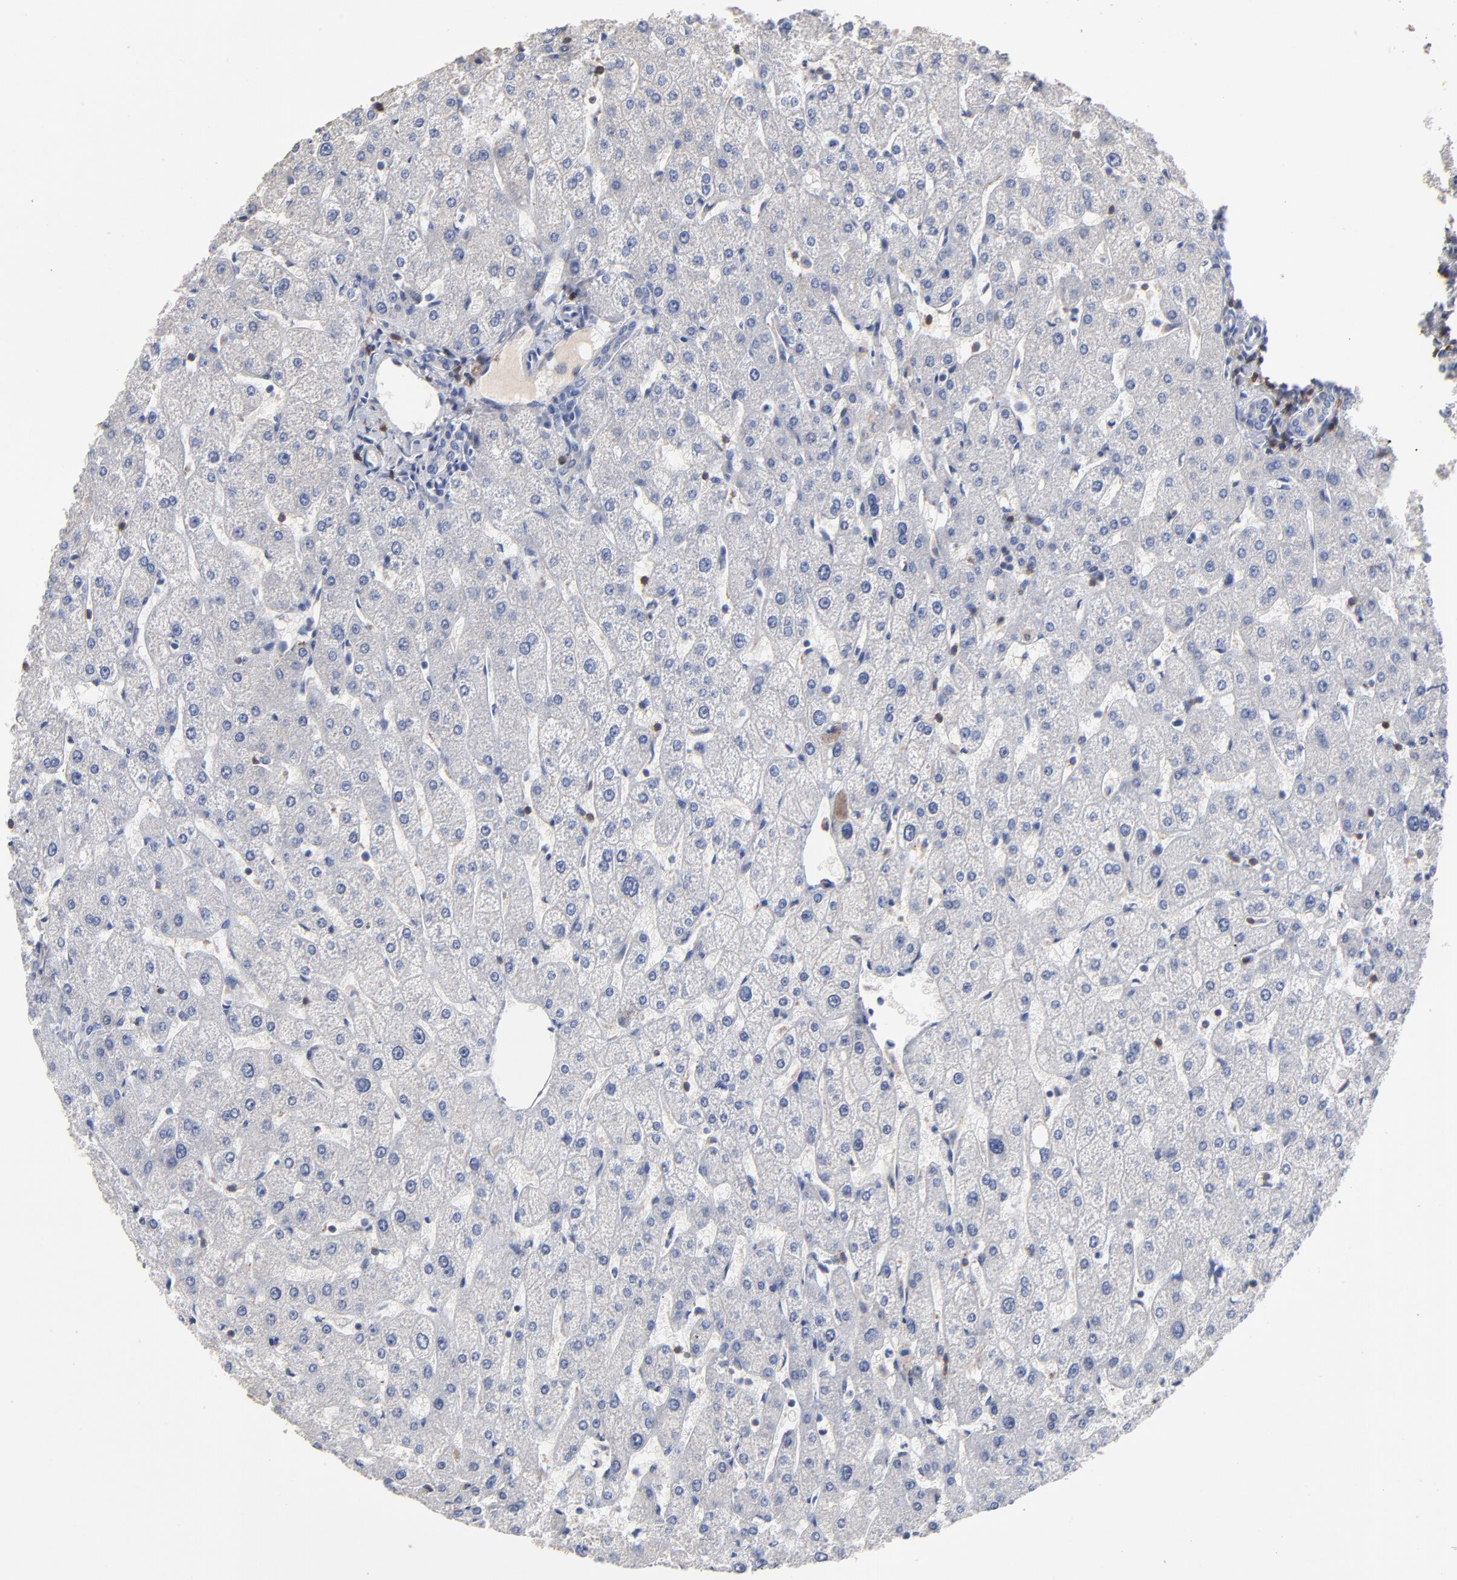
{"staining": {"intensity": "negative", "quantity": "none", "location": "none"}, "tissue": "liver", "cell_type": "Cholangiocytes", "image_type": "normal", "snomed": [{"axis": "morphology", "description": "Normal tissue, NOS"}, {"axis": "topography", "description": "Liver"}], "caption": "Human liver stained for a protein using IHC reveals no staining in cholangiocytes.", "gene": "TRAT1", "patient": {"sex": "male", "age": 67}}